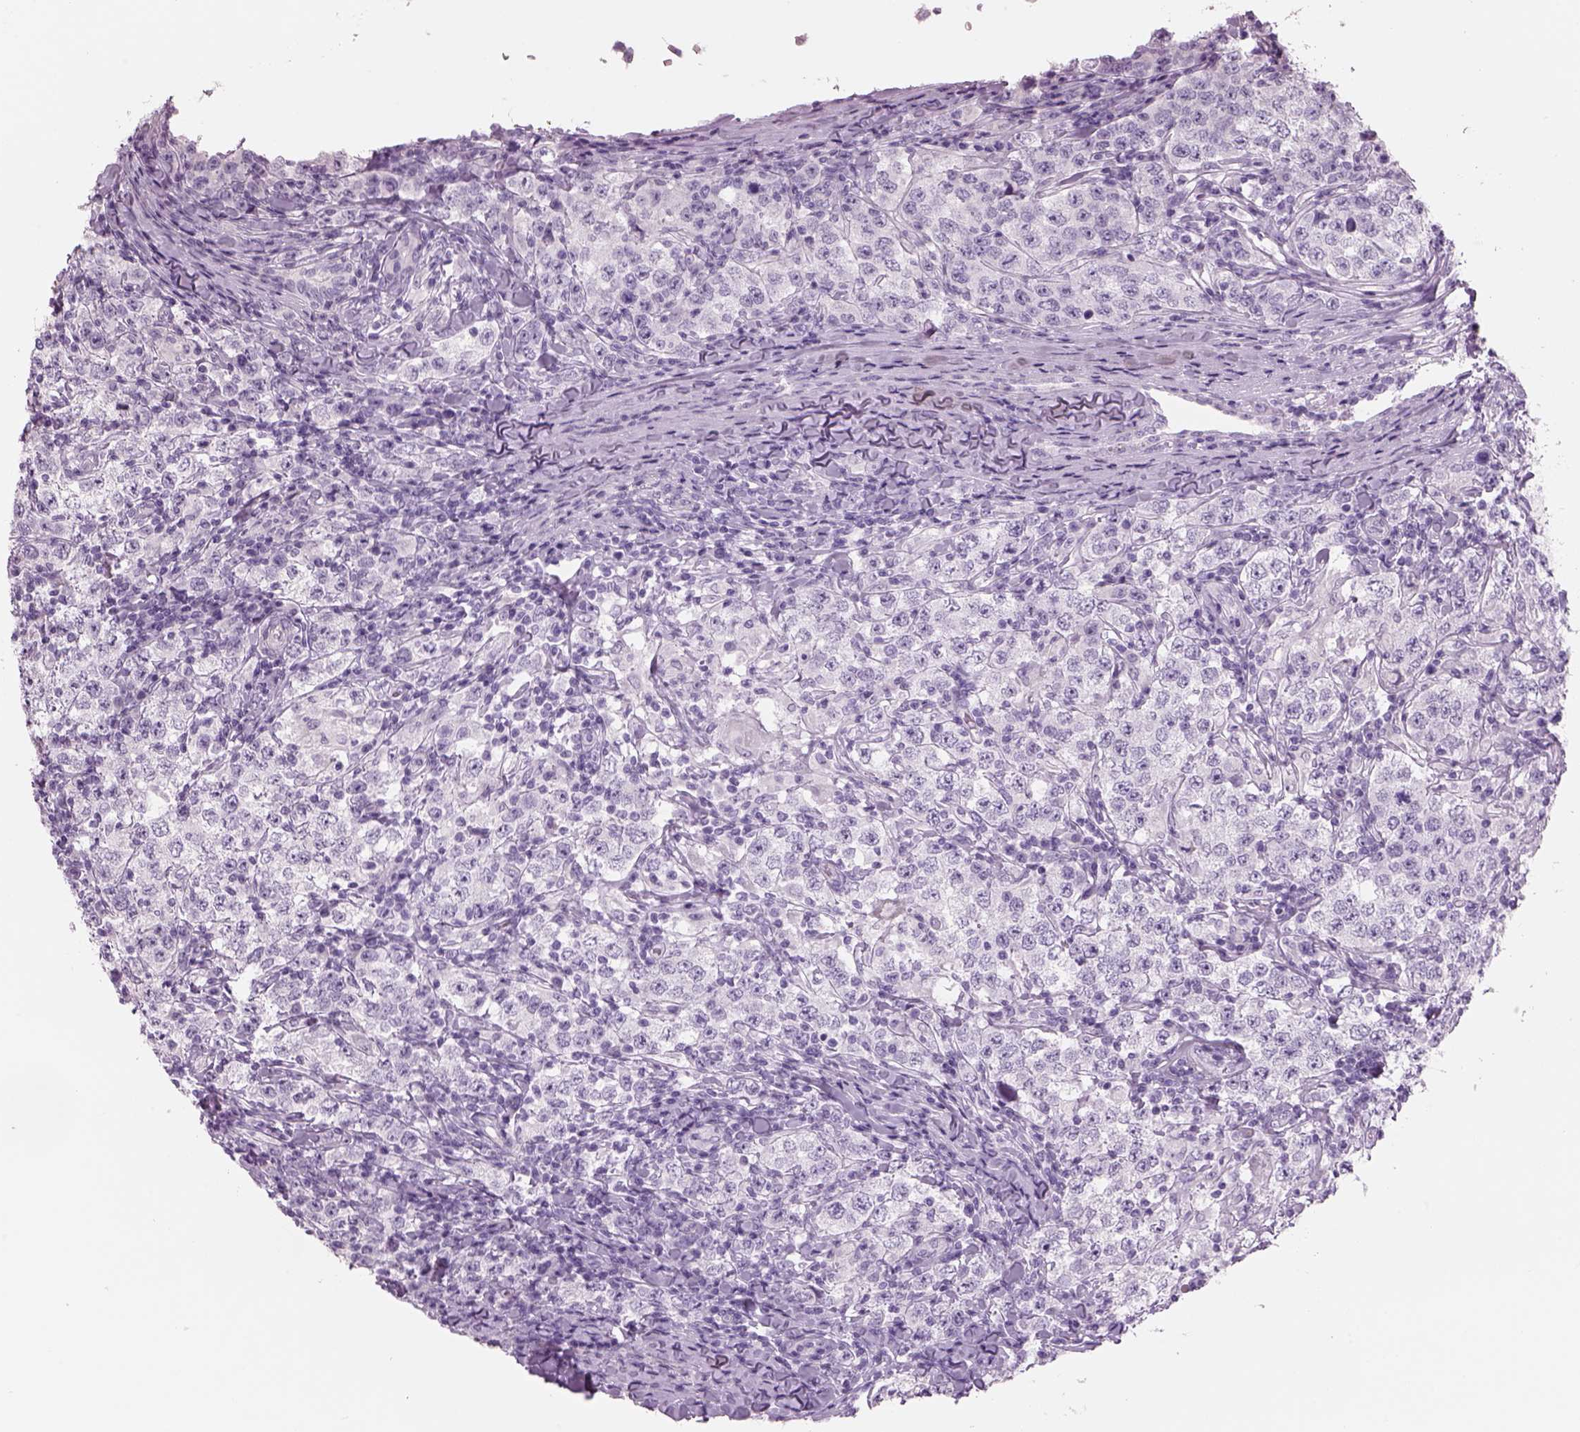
{"staining": {"intensity": "negative", "quantity": "none", "location": "none"}, "tissue": "testis cancer", "cell_type": "Tumor cells", "image_type": "cancer", "snomed": [{"axis": "morphology", "description": "Seminoma, NOS"}, {"axis": "morphology", "description": "Carcinoma, Embryonal, NOS"}, {"axis": "topography", "description": "Testis"}], "caption": "DAB (3,3'-diaminobenzidine) immunohistochemical staining of testis cancer (embryonal carcinoma) reveals no significant positivity in tumor cells.", "gene": "RHO", "patient": {"sex": "male", "age": 41}}